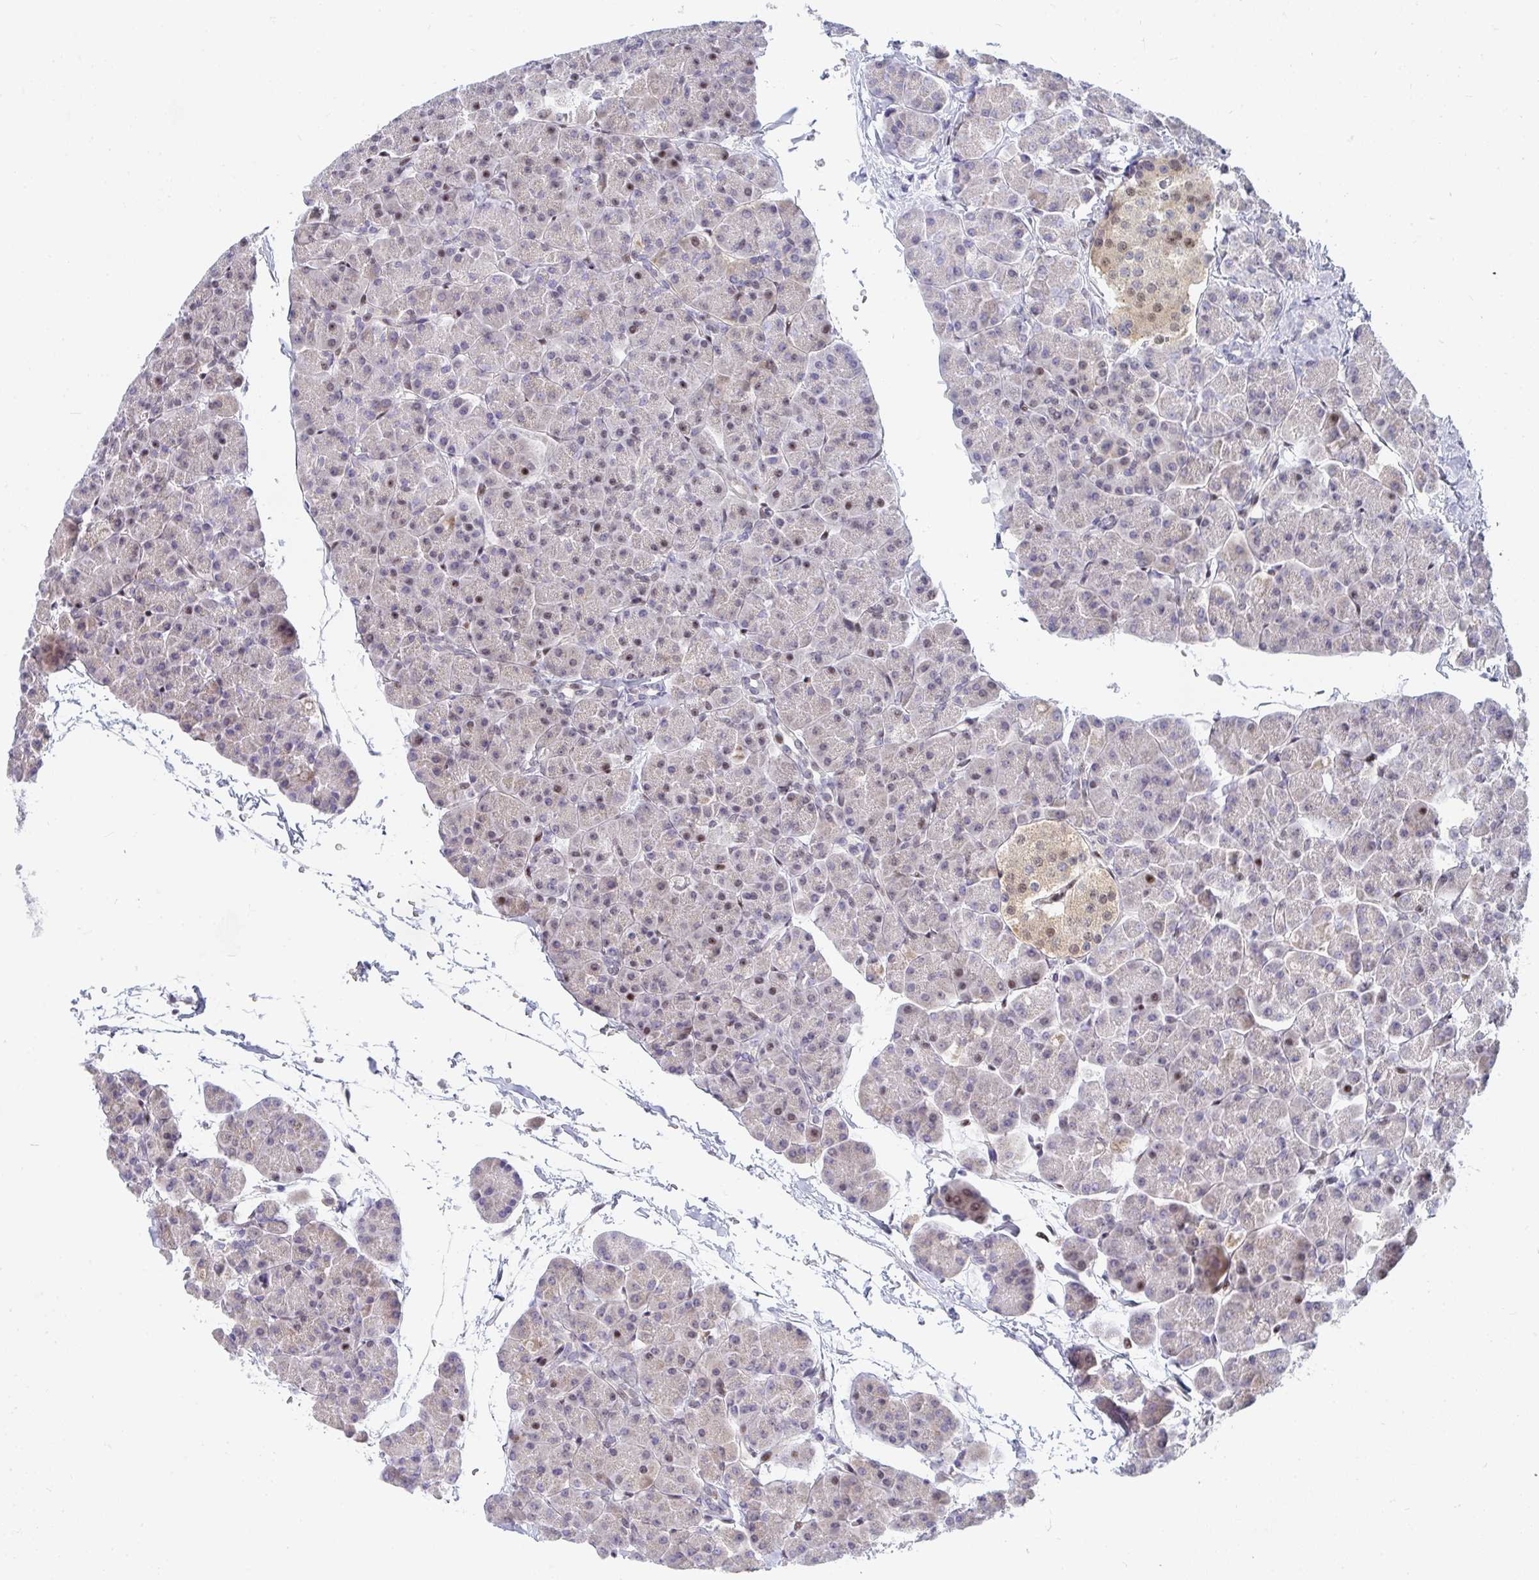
{"staining": {"intensity": "moderate", "quantity": "<25%", "location": "nuclear"}, "tissue": "pancreas", "cell_type": "Exocrine glandular cells", "image_type": "normal", "snomed": [{"axis": "morphology", "description": "Normal tissue, NOS"}, {"axis": "topography", "description": "Pancreas"}, {"axis": "topography", "description": "Peripheral nerve tissue"}], "caption": "The image displays staining of unremarkable pancreas, revealing moderate nuclear protein expression (brown color) within exocrine glandular cells. The protein is stained brown, and the nuclei are stained in blue (DAB (3,3'-diaminobenzidine) IHC with brightfield microscopy, high magnification).", "gene": "ZIC3", "patient": {"sex": "male", "age": 54}}